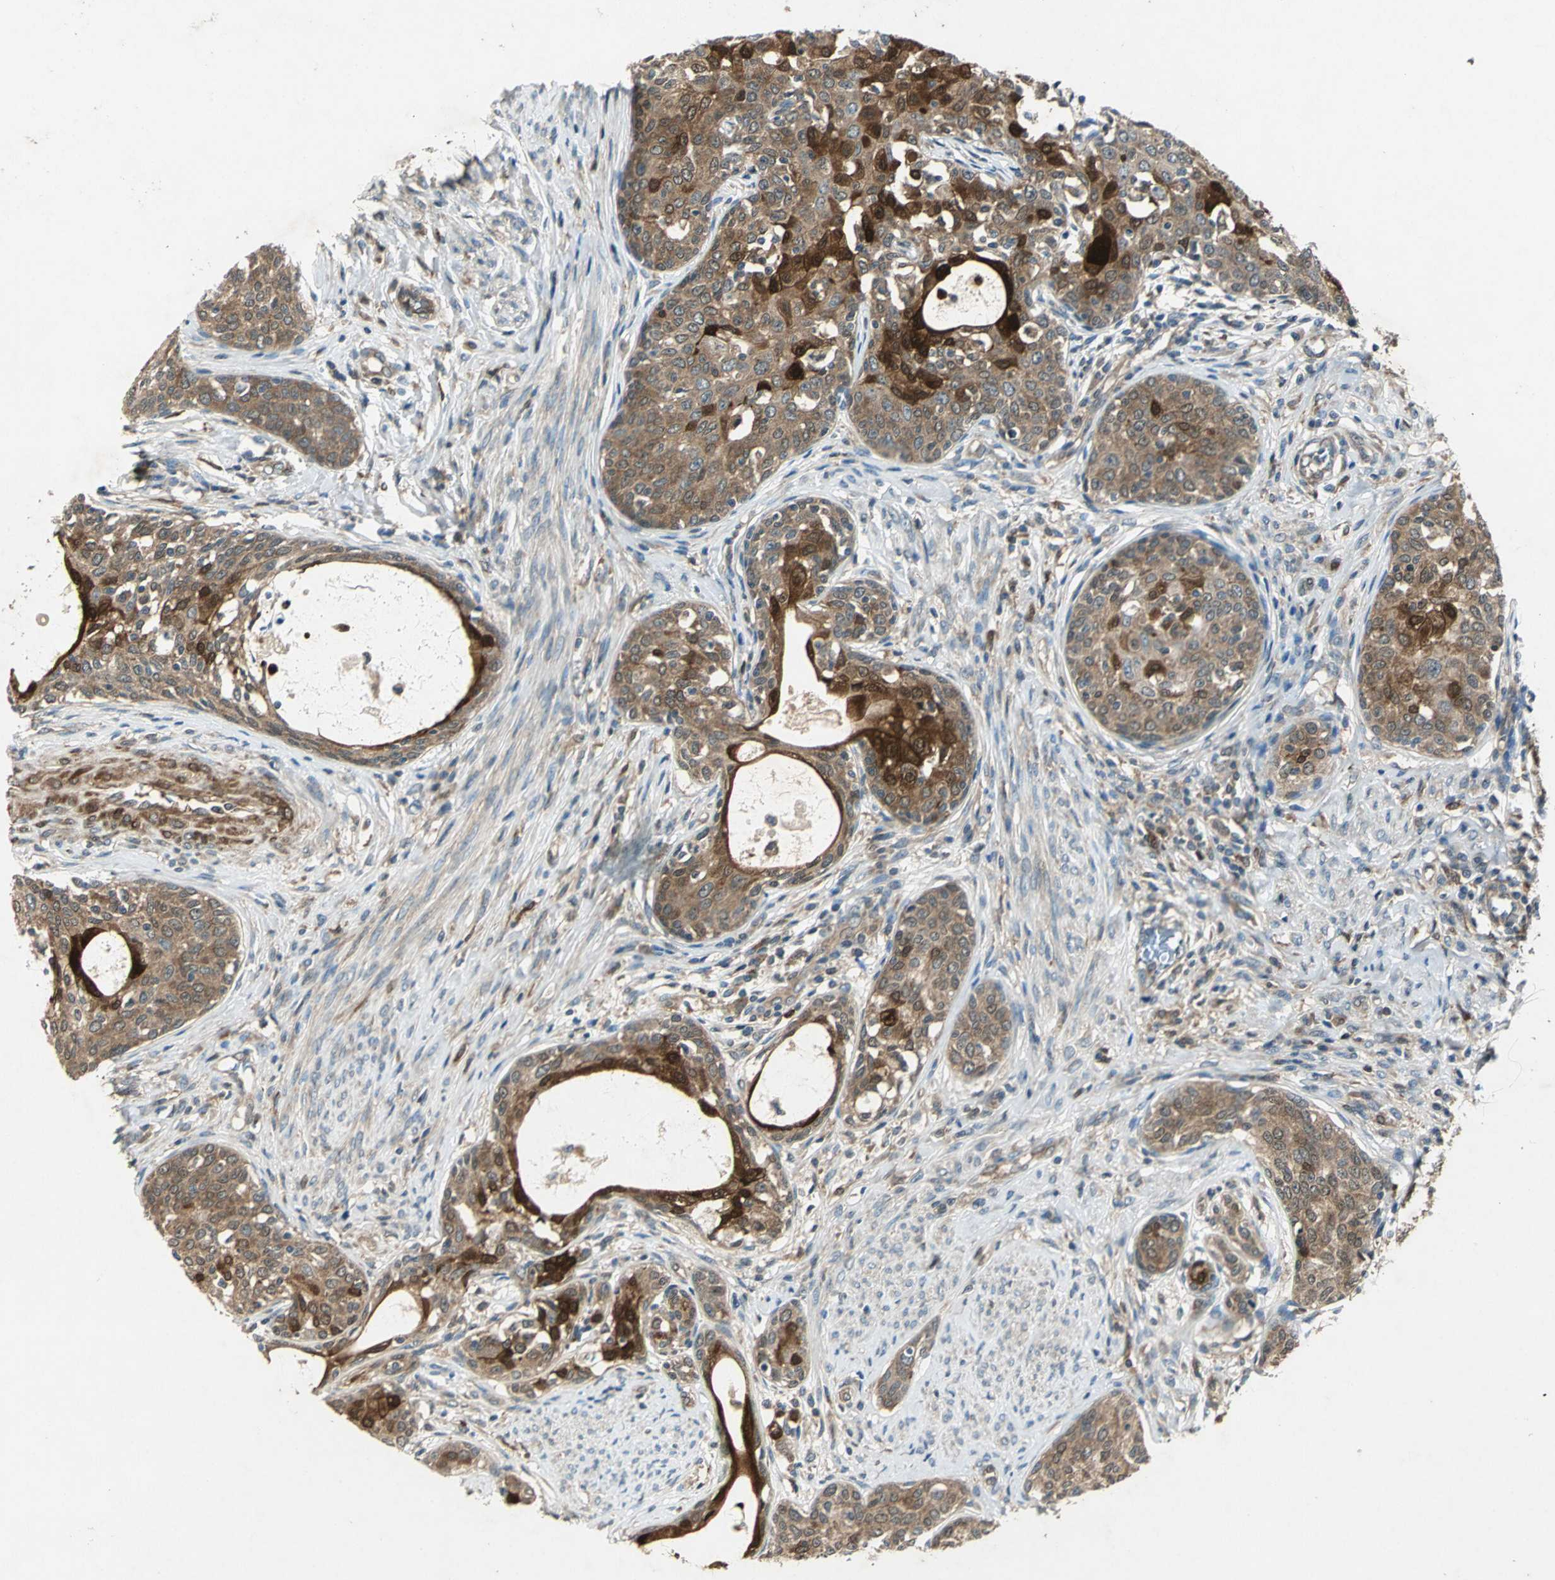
{"staining": {"intensity": "moderate", "quantity": ">75%", "location": "cytoplasmic/membranous"}, "tissue": "cervical cancer", "cell_type": "Tumor cells", "image_type": "cancer", "snomed": [{"axis": "morphology", "description": "Squamous cell carcinoma, NOS"}, {"axis": "morphology", "description": "Adenocarcinoma, NOS"}, {"axis": "topography", "description": "Cervix"}], "caption": "Brown immunohistochemical staining in human squamous cell carcinoma (cervical) displays moderate cytoplasmic/membranous positivity in about >75% of tumor cells.", "gene": "RRM2B", "patient": {"sex": "female", "age": 52}}